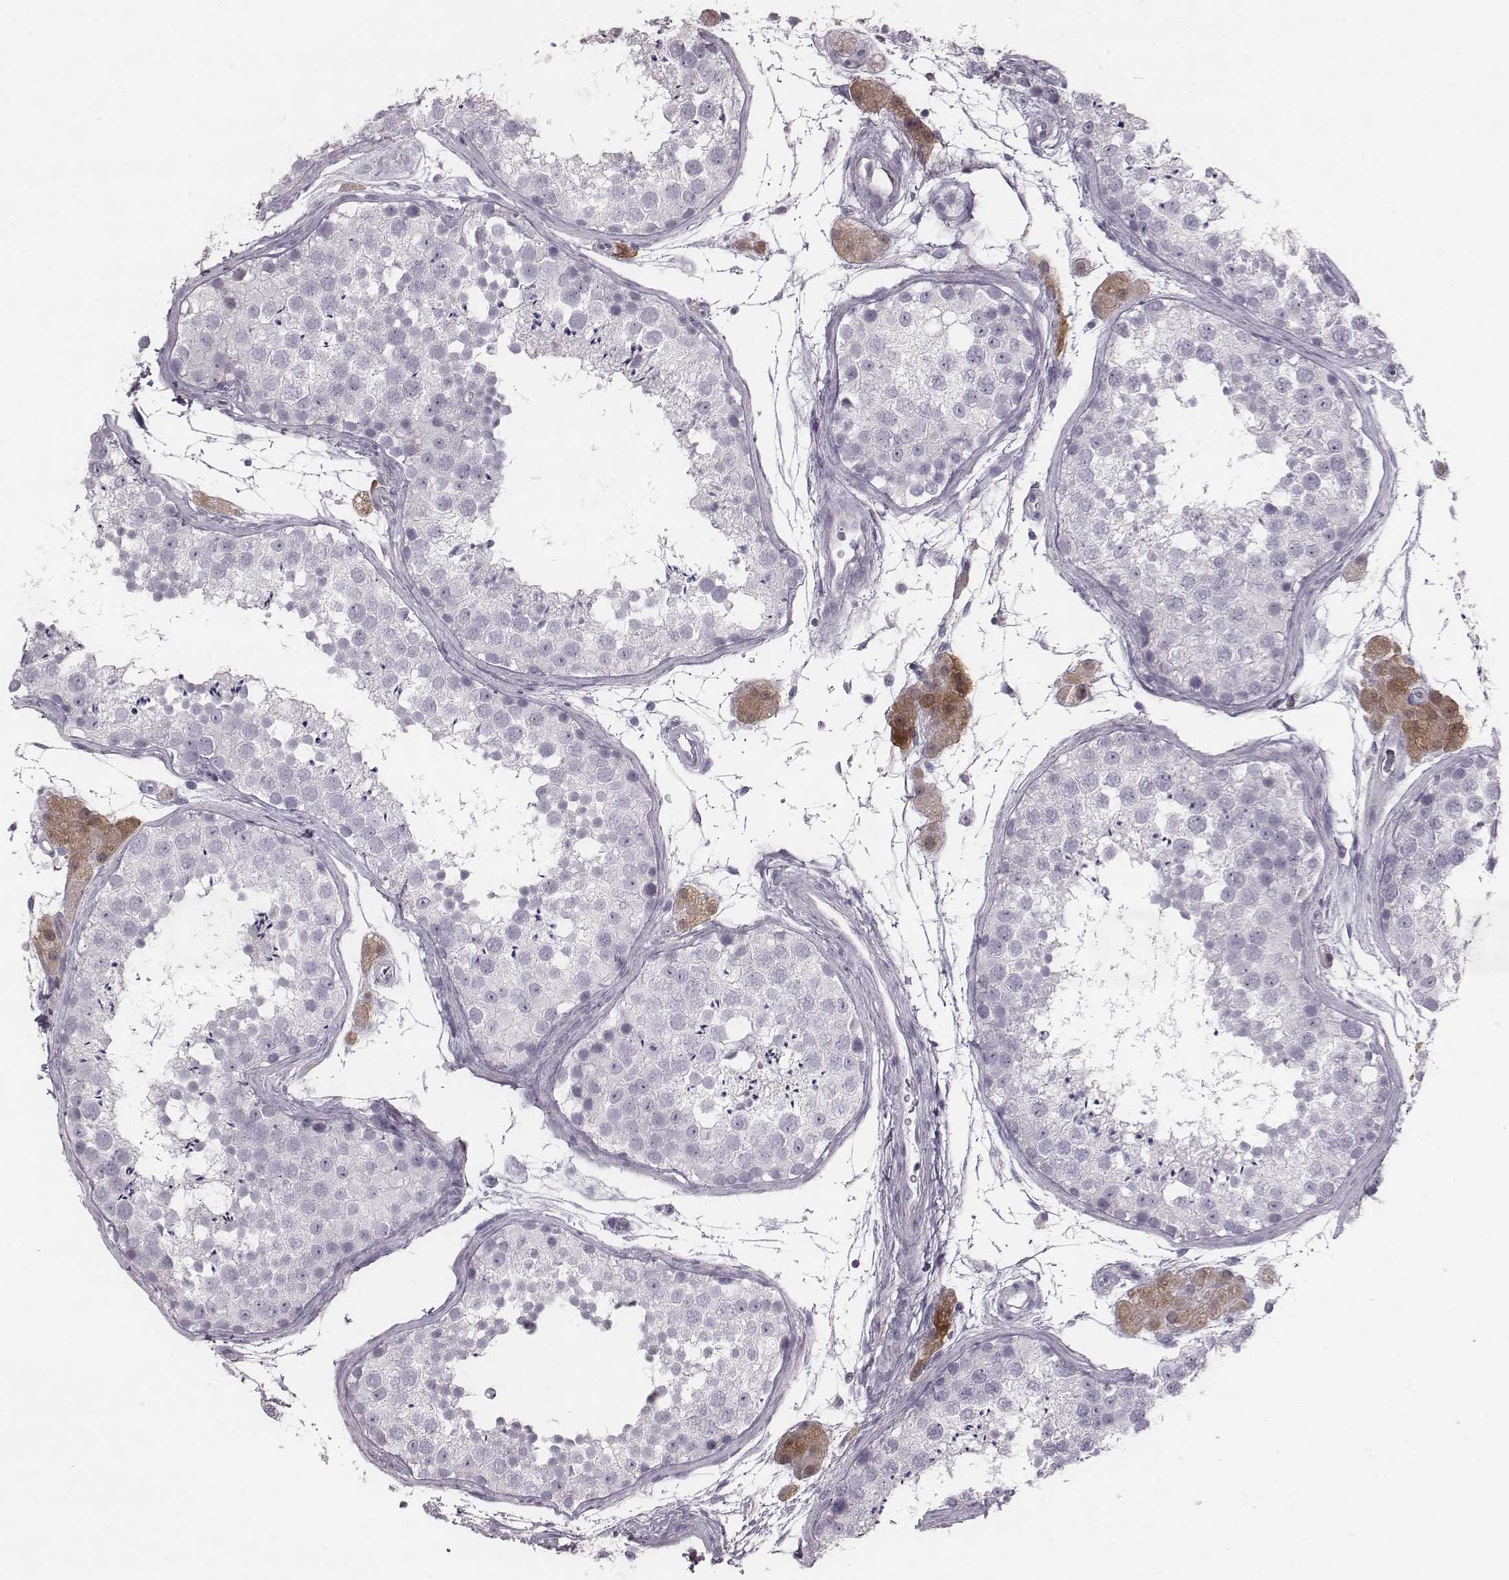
{"staining": {"intensity": "negative", "quantity": "none", "location": "none"}, "tissue": "testis", "cell_type": "Cells in seminiferous ducts", "image_type": "normal", "snomed": [{"axis": "morphology", "description": "Normal tissue, NOS"}, {"axis": "topography", "description": "Testis"}], "caption": "Cells in seminiferous ducts show no significant staining in unremarkable testis.", "gene": "ENSG00000284762", "patient": {"sex": "male", "age": 41}}